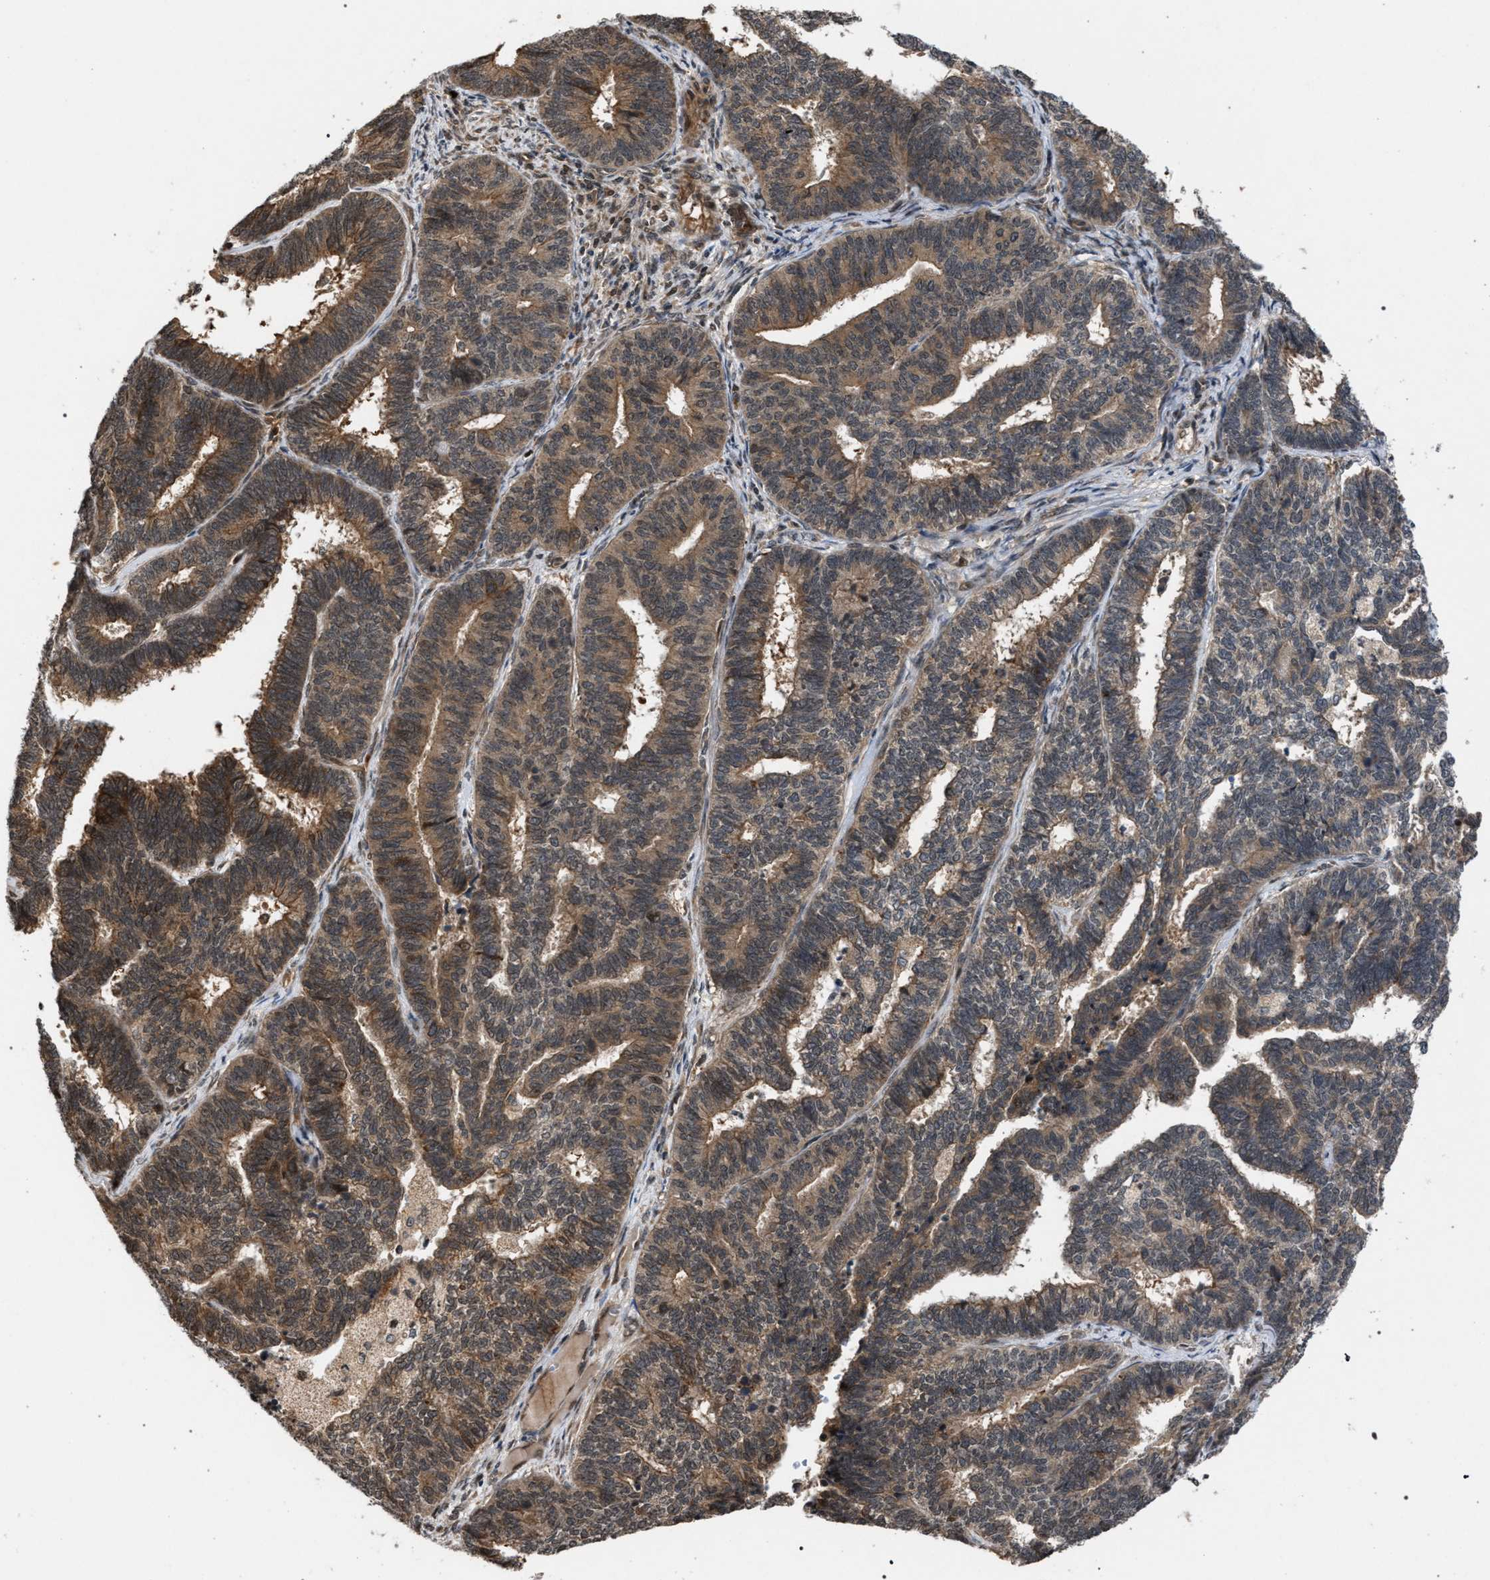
{"staining": {"intensity": "moderate", "quantity": ">75%", "location": "cytoplasmic/membranous"}, "tissue": "endometrial cancer", "cell_type": "Tumor cells", "image_type": "cancer", "snomed": [{"axis": "morphology", "description": "Adenocarcinoma, NOS"}, {"axis": "topography", "description": "Endometrium"}], "caption": "Tumor cells show medium levels of moderate cytoplasmic/membranous staining in approximately >75% of cells in human endometrial cancer.", "gene": "IRAK4", "patient": {"sex": "female", "age": 70}}